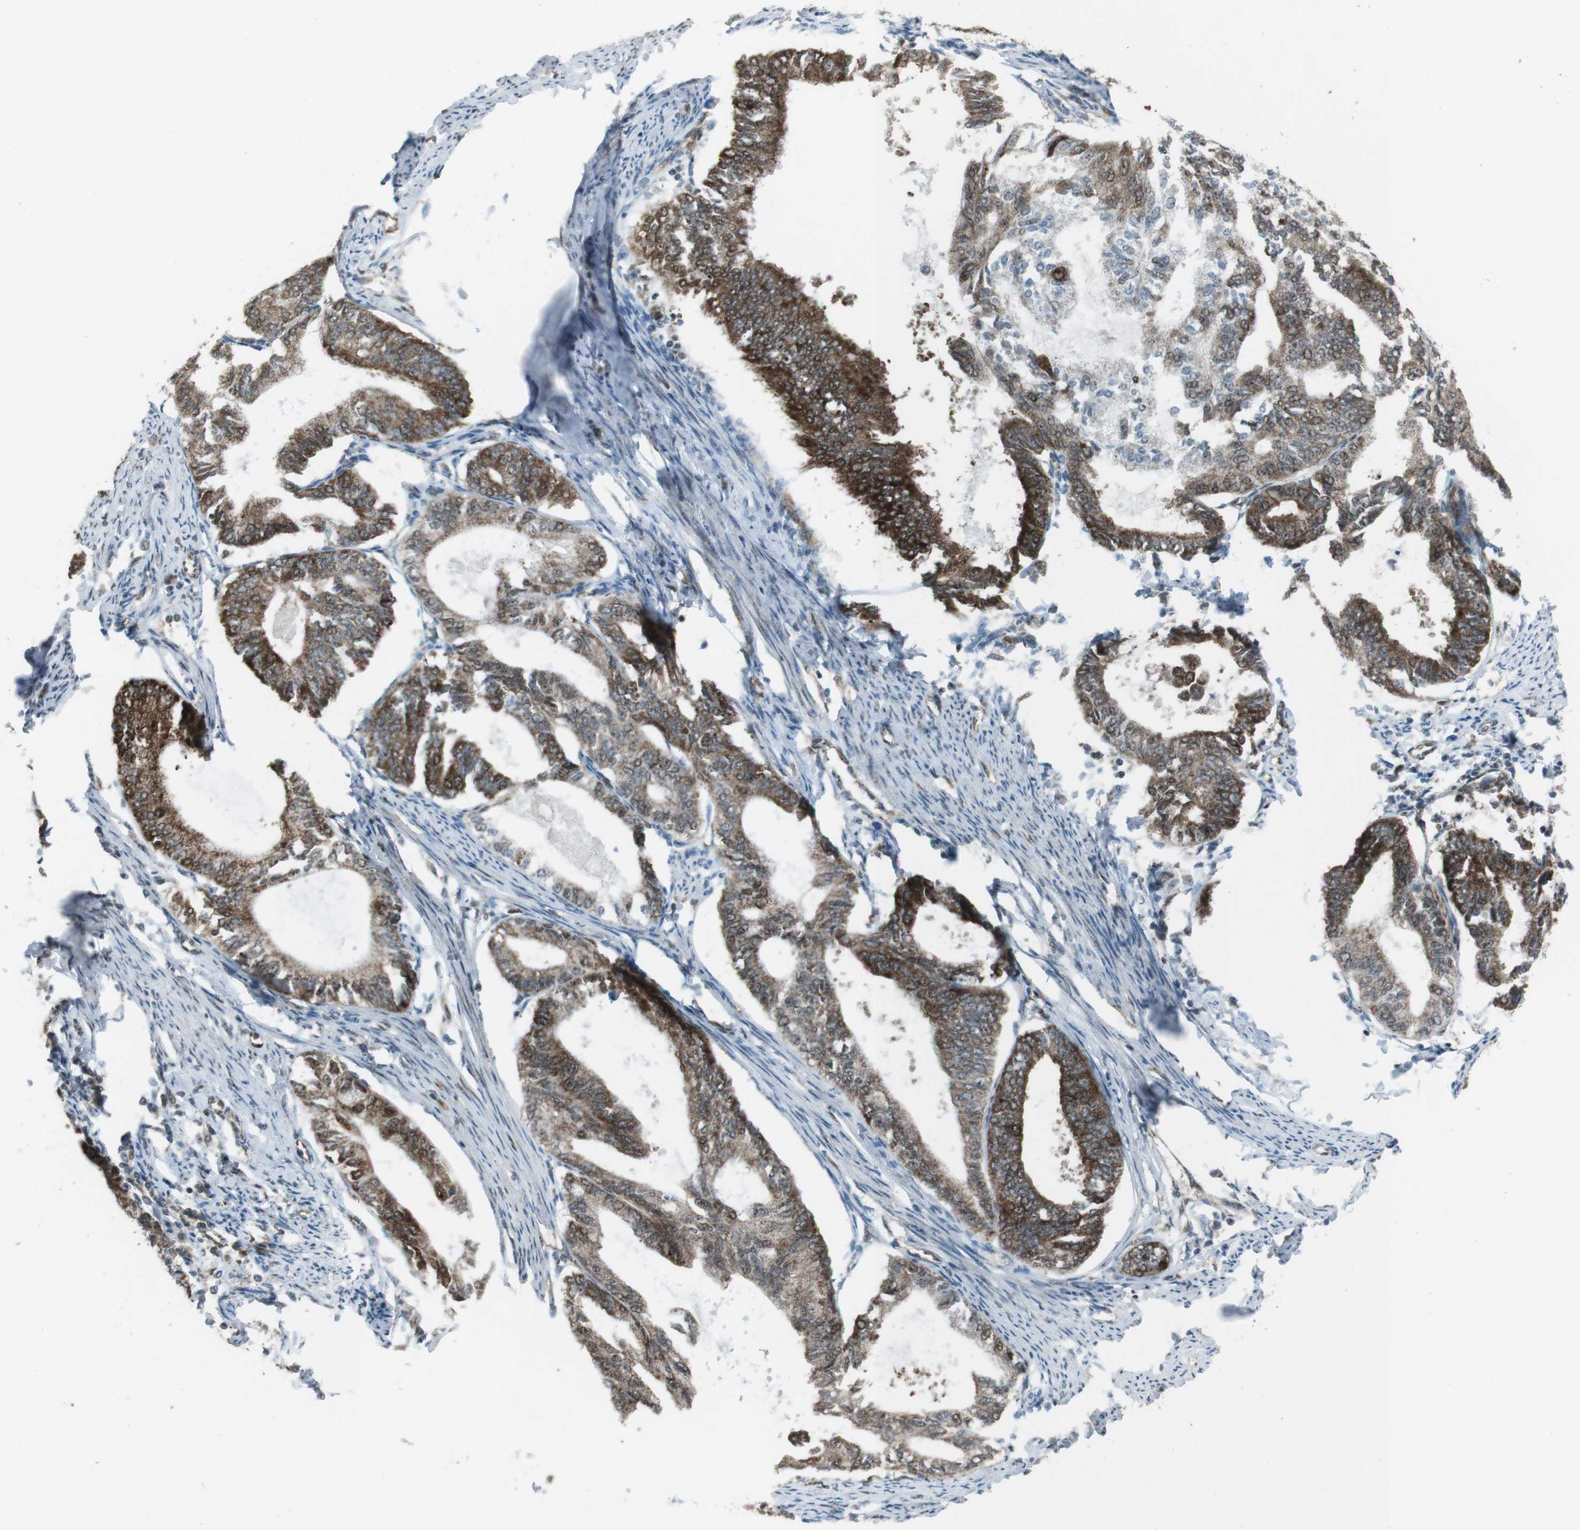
{"staining": {"intensity": "moderate", "quantity": ">75%", "location": "cytoplasmic/membranous"}, "tissue": "endometrial cancer", "cell_type": "Tumor cells", "image_type": "cancer", "snomed": [{"axis": "morphology", "description": "Adenocarcinoma, NOS"}, {"axis": "topography", "description": "Endometrium"}], "caption": "Immunohistochemical staining of endometrial cancer shows moderate cytoplasmic/membranous protein expression in about >75% of tumor cells. The staining is performed using DAB brown chromogen to label protein expression. The nuclei are counter-stained blue using hematoxylin.", "gene": "CSNK1D", "patient": {"sex": "female", "age": 86}}